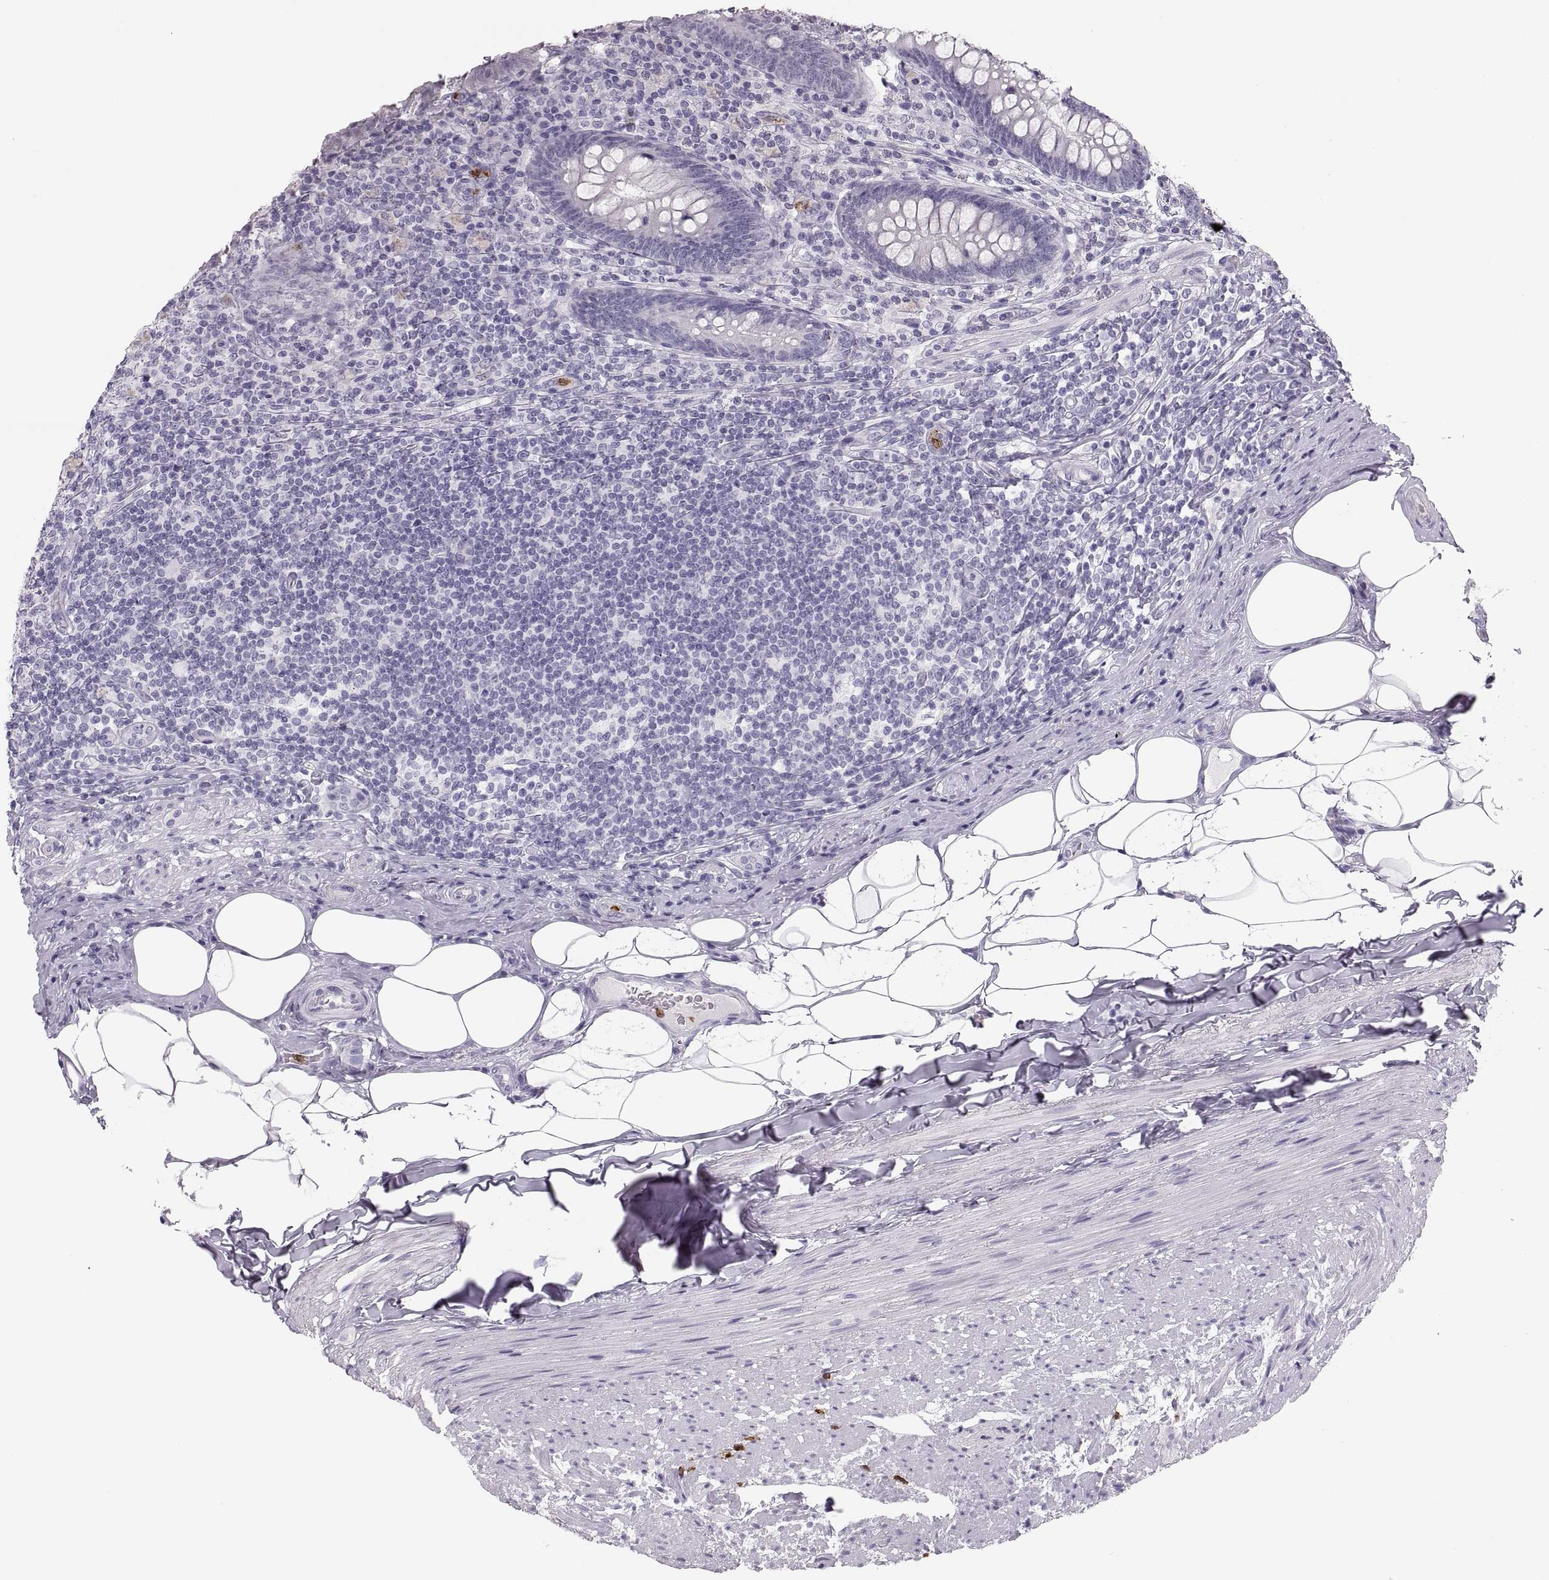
{"staining": {"intensity": "negative", "quantity": "none", "location": "none"}, "tissue": "appendix", "cell_type": "Glandular cells", "image_type": "normal", "snomed": [{"axis": "morphology", "description": "Normal tissue, NOS"}, {"axis": "topography", "description": "Appendix"}], "caption": "Immunohistochemical staining of benign appendix displays no significant positivity in glandular cells. (Stains: DAB immunohistochemistry (IHC) with hematoxylin counter stain, Microscopy: brightfield microscopy at high magnification).", "gene": "MILR1", "patient": {"sex": "male", "age": 47}}